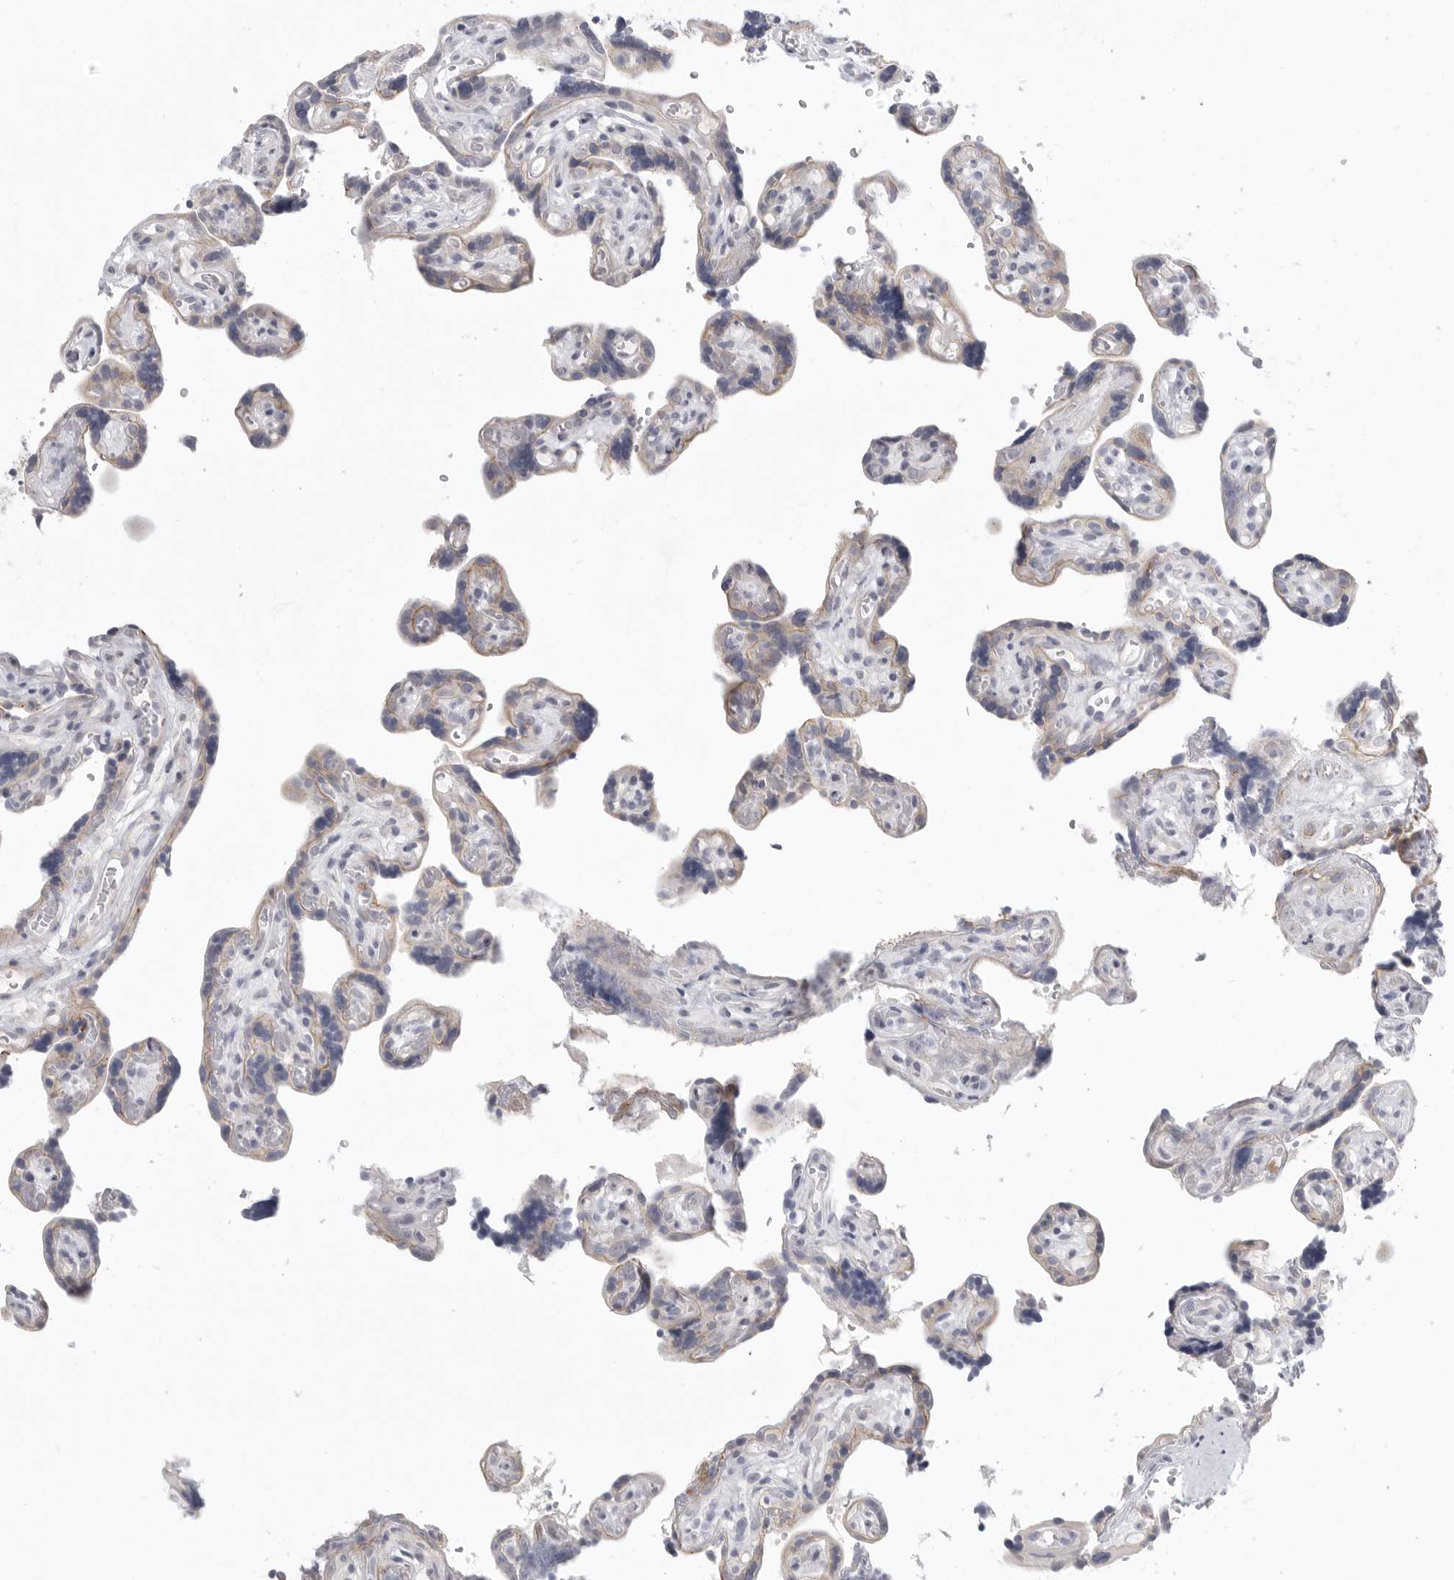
{"staining": {"intensity": "weak", "quantity": "25%-75%", "location": "cytoplasmic/membranous"}, "tissue": "placenta", "cell_type": "Decidual cells", "image_type": "normal", "snomed": [{"axis": "morphology", "description": "Normal tissue, NOS"}, {"axis": "topography", "description": "Placenta"}], "caption": "Decidual cells demonstrate low levels of weak cytoplasmic/membranous staining in approximately 25%-75% of cells in unremarkable human placenta.", "gene": "STAB2", "patient": {"sex": "female", "age": 30}}